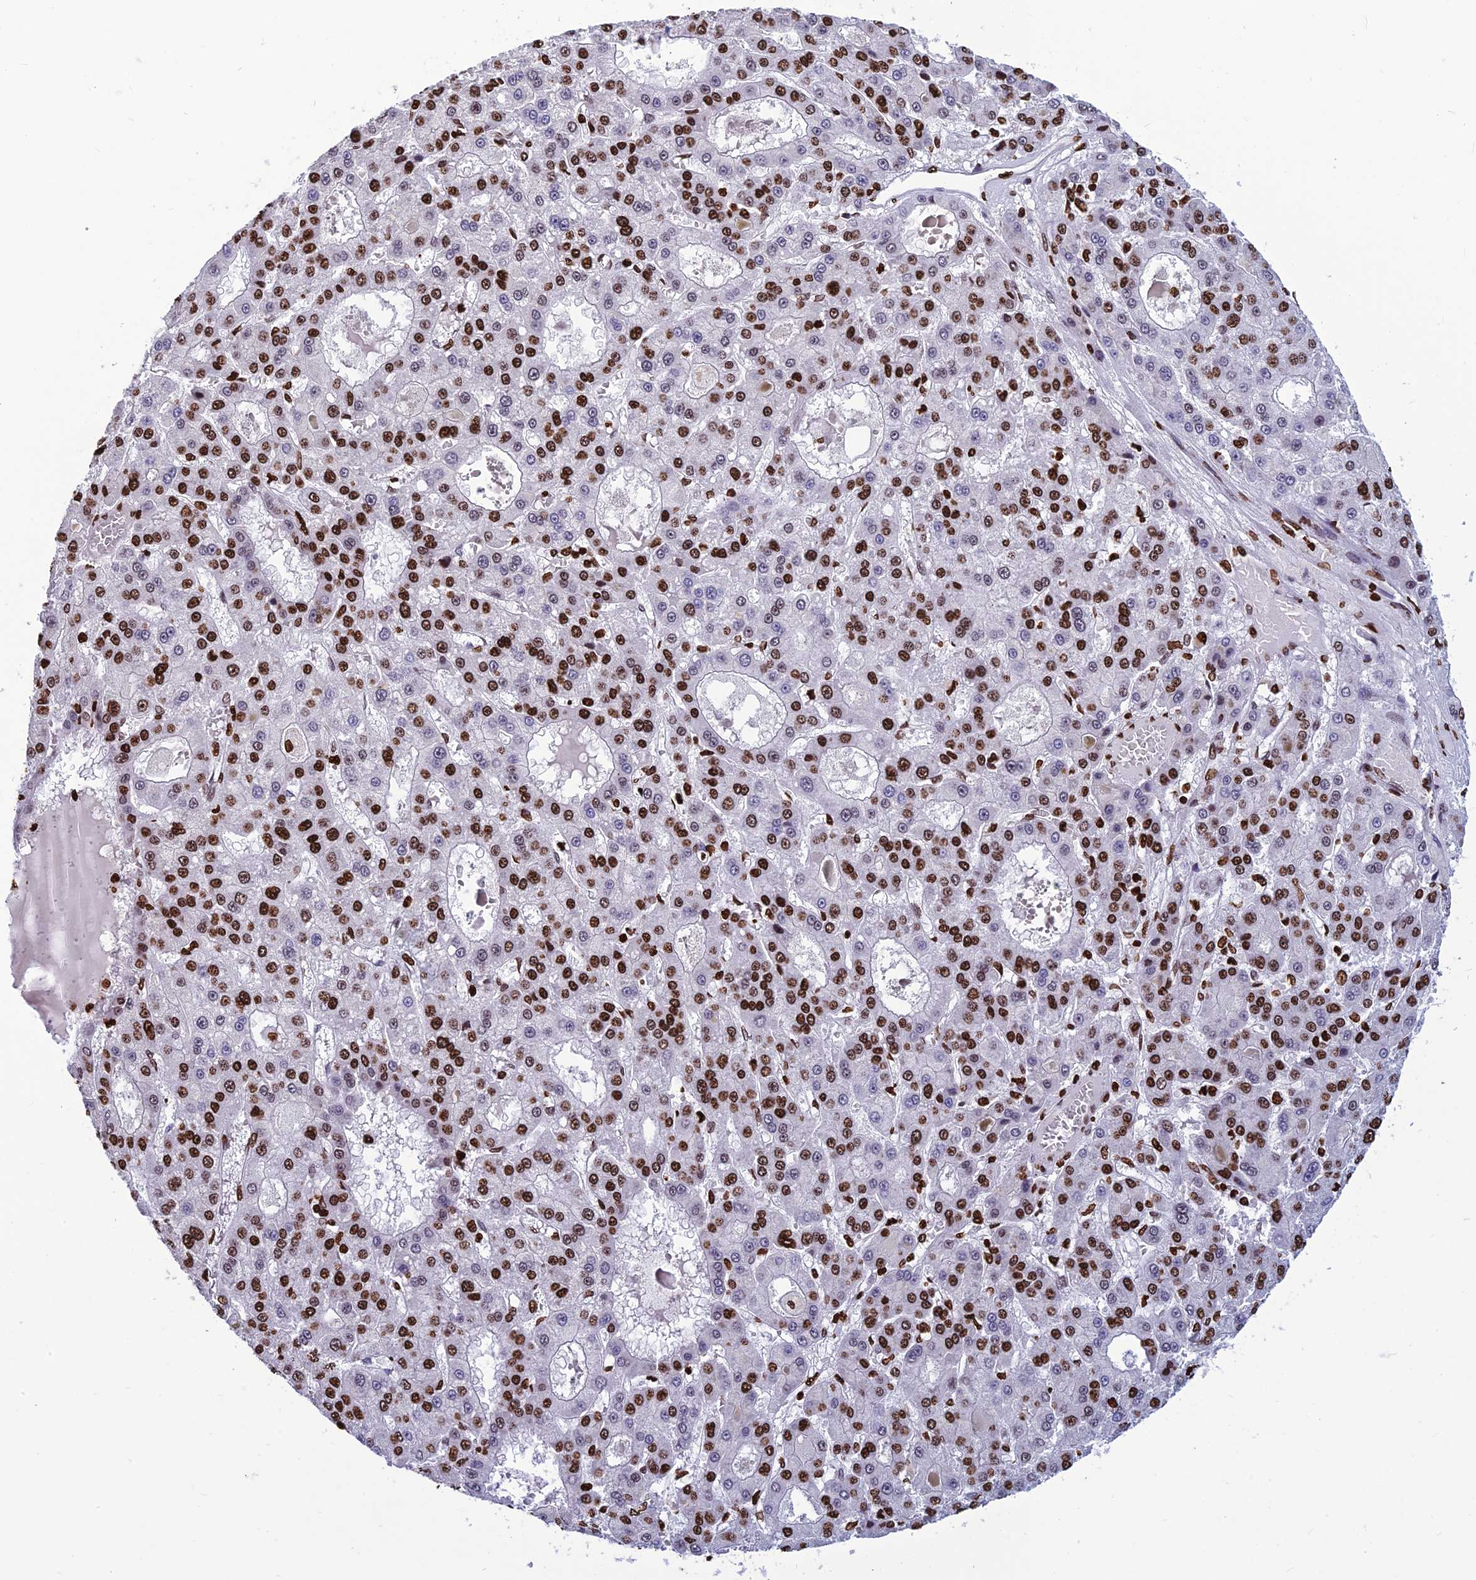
{"staining": {"intensity": "strong", "quantity": "25%-75%", "location": "nuclear"}, "tissue": "liver cancer", "cell_type": "Tumor cells", "image_type": "cancer", "snomed": [{"axis": "morphology", "description": "Carcinoma, Hepatocellular, NOS"}, {"axis": "topography", "description": "Liver"}], "caption": "Hepatocellular carcinoma (liver) stained with a brown dye demonstrates strong nuclear positive expression in approximately 25%-75% of tumor cells.", "gene": "AKAP17A", "patient": {"sex": "male", "age": 70}}